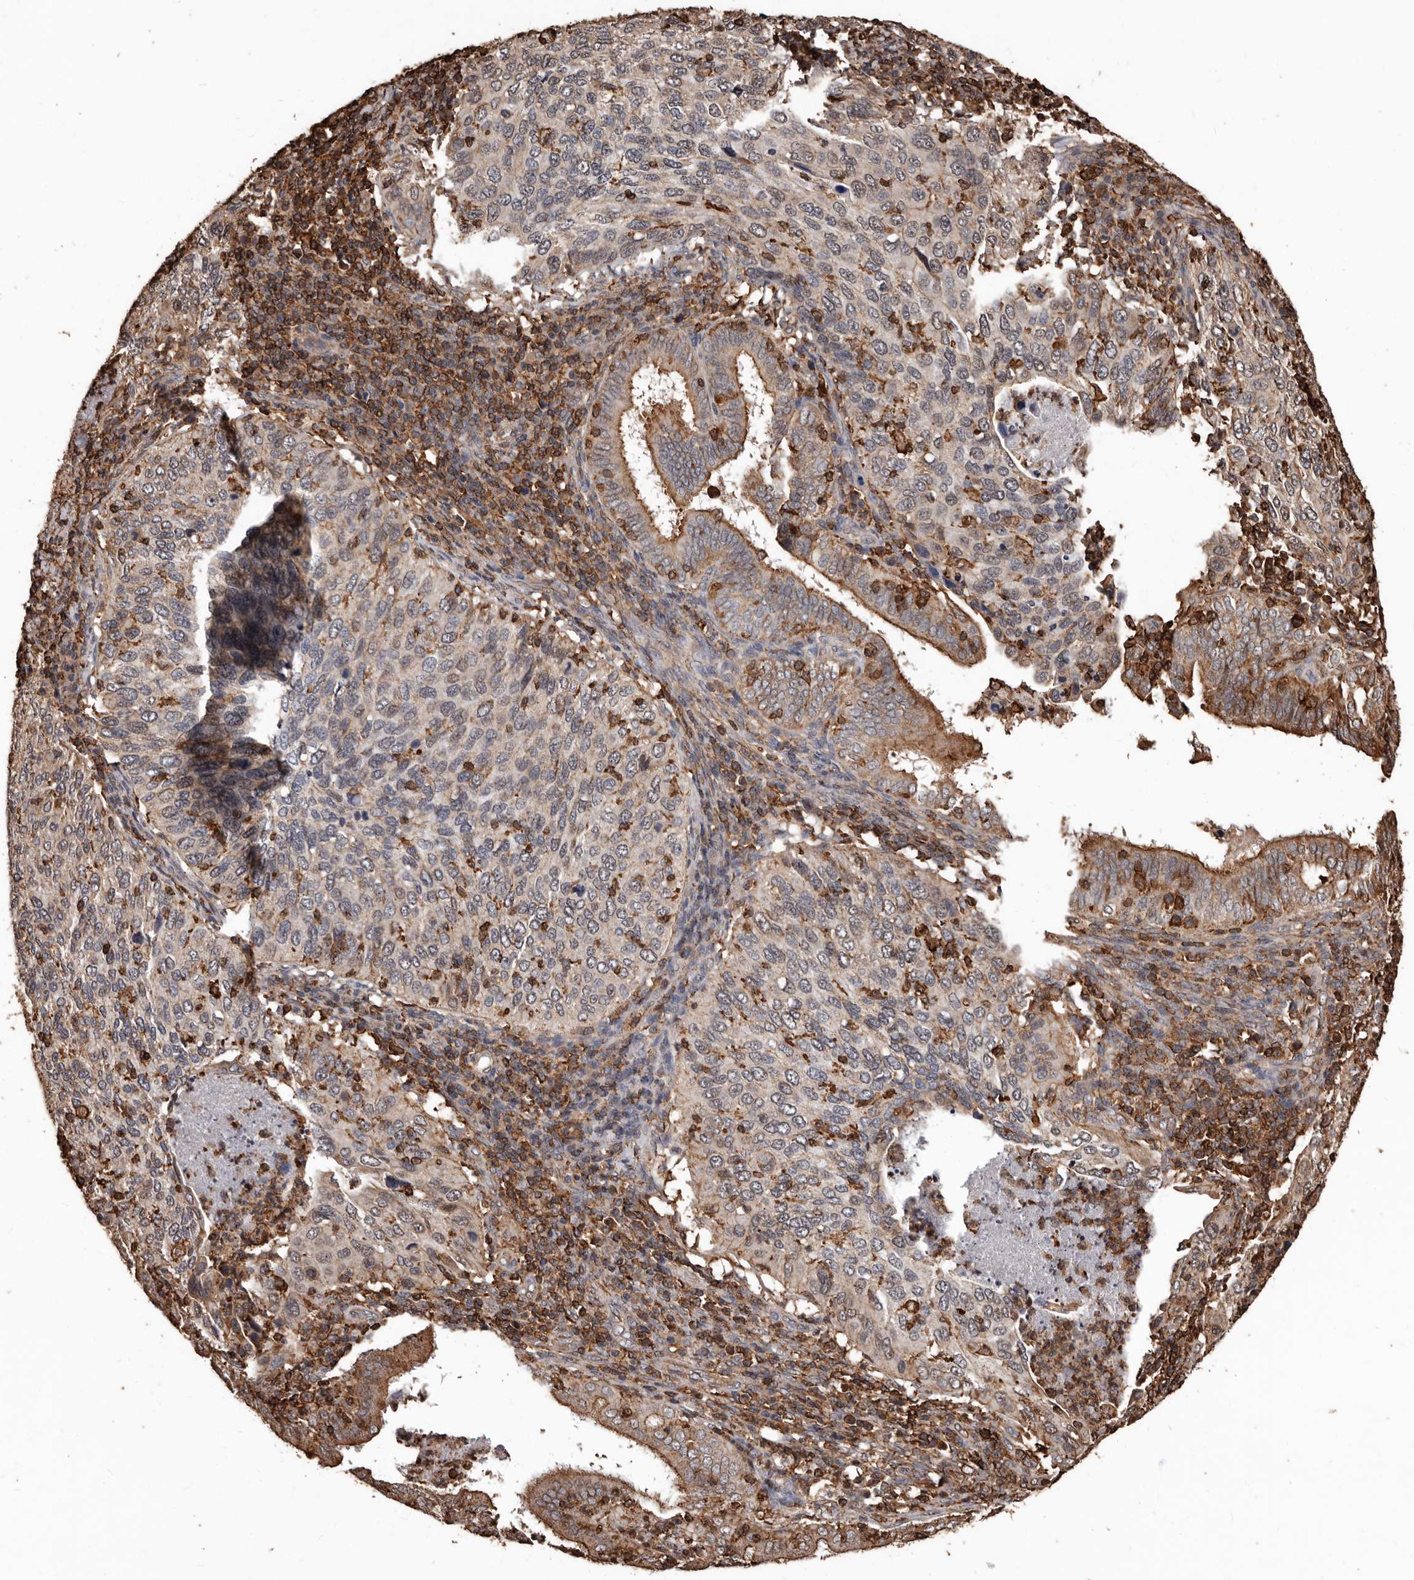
{"staining": {"intensity": "weak", "quantity": ">75%", "location": "cytoplasmic/membranous"}, "tissue": "cervical cancer", "cell_type": "Tumor cells", "image_type": "cancer", "snomed": [{"axis": "morphology", "description": "Squamous cell carcinoma, NOS"}, {"axis": "topography", "description": "Cervix"}], "caption": "Immunohistochemistry (IHC) staining of cervical squamous cell carcinoma, which demonstrates low levels of weak cytoplasmic/membranous positivity in about >75% of tumor cells indicating weak cytoplasmic/membranous protein staining. The staining was performed using DAB (3,3'-diaminobenzidine) (brown) for protein detection and nuclei were counterstained in hematoxylin (blue).", "gene": "GSK3A", "patient": {"sex": "female", "age": 38}}